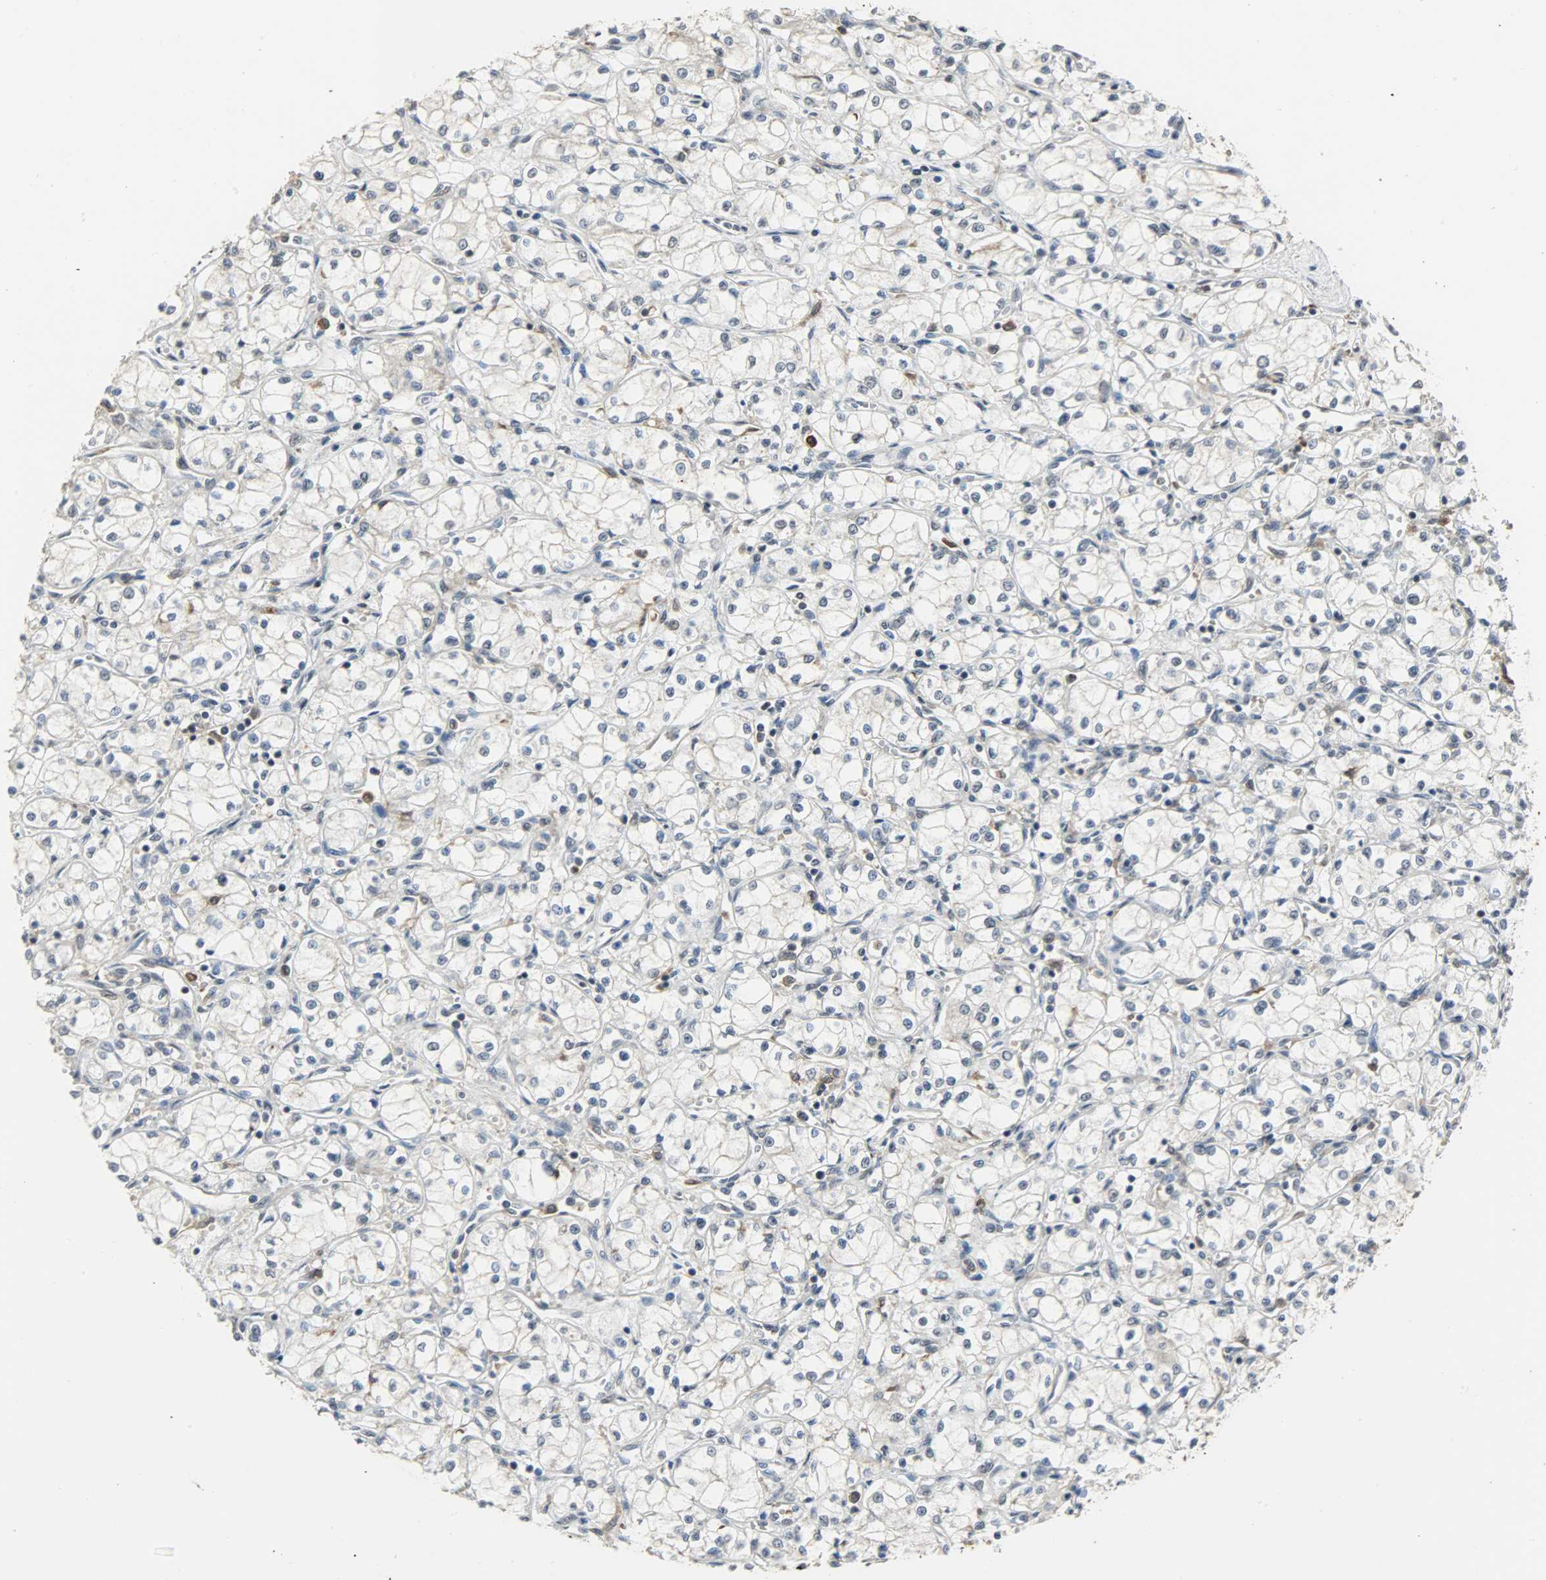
{"staining": {"intensity": "negative", "quantity": "none", "location": "none"}, "tissue": "renal cancer", "cell_type": "Tumor cells", "image_type": "cancer", "snomed": [{"axis": "morphology", "description": "Normal tissue, NOS"}, {"axis": "morphology", "description": "Adenocarcinoma, NOS"}, {"axis": "topography", "description": "Kidney"}], "caption": "Tumor cells show no significant expression in renal adenocarcinoma.", "gene": "SKAP2", "patient": {"sex": "male", "age": 59}}